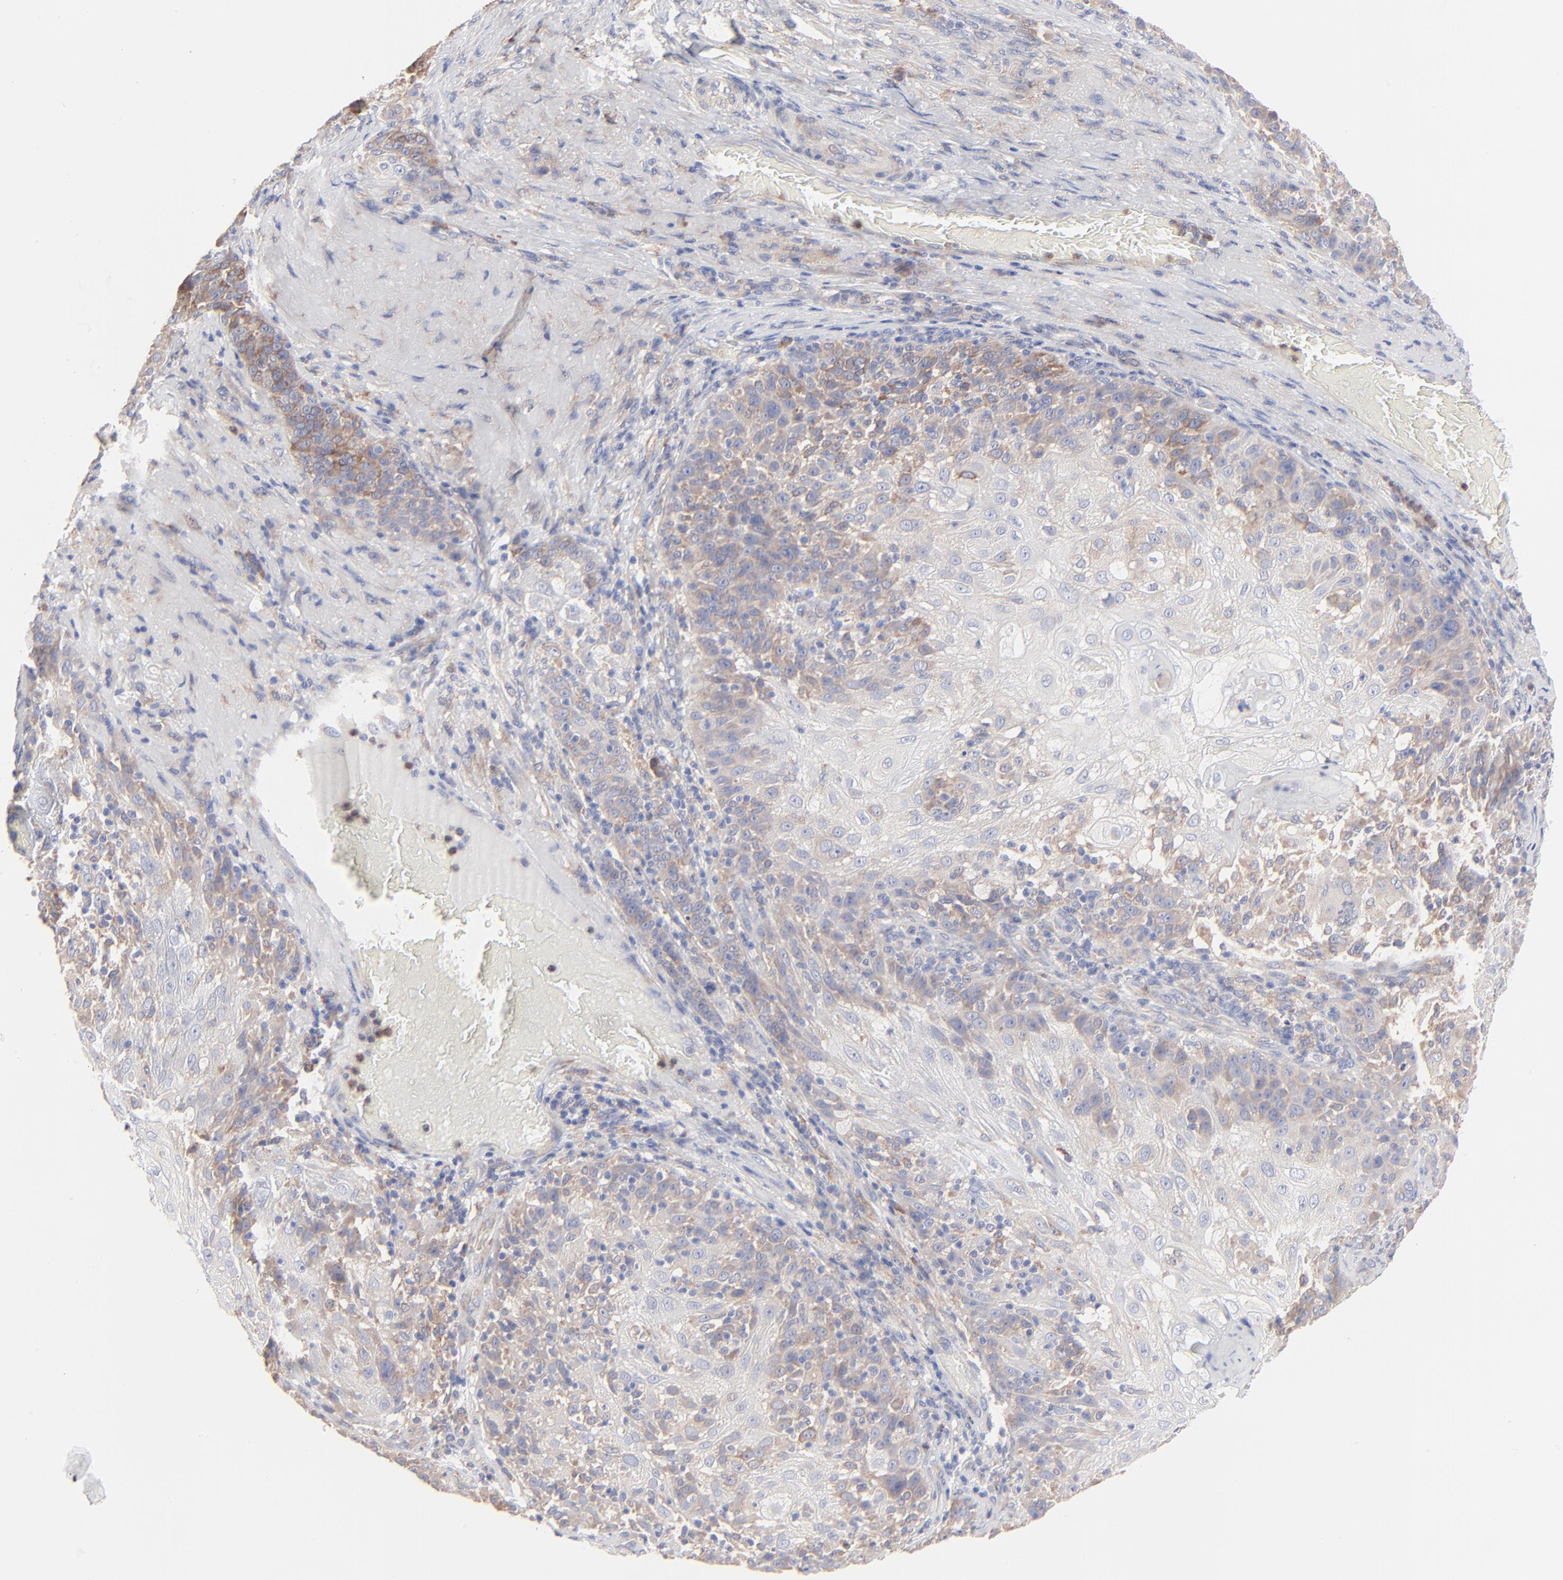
{"staining": {"intensity": "moderate", "quantity": "25%-75%", "location": "cytoplasmic/membranous"}, "tissue": "skin cancer", "cell_type": "Tumor cells", "image_type": "cancer", "snomed": [{"axis": "morphology", "description": "Normal tissue, NOS"}, {"axis": "morphology", "description": "Squamous cell carcinoma, NOS"}, {"axis": "topography", "description": "Skin"}], "caption": "Protein positivity by IHC shows moderate cytoplasmic/membranous expression in about 25%-75% of tumor cells in skin squamous cell carcinoma.", "gene": "PPFIBP2", "patient": {"sex": "female", "age": 83}}